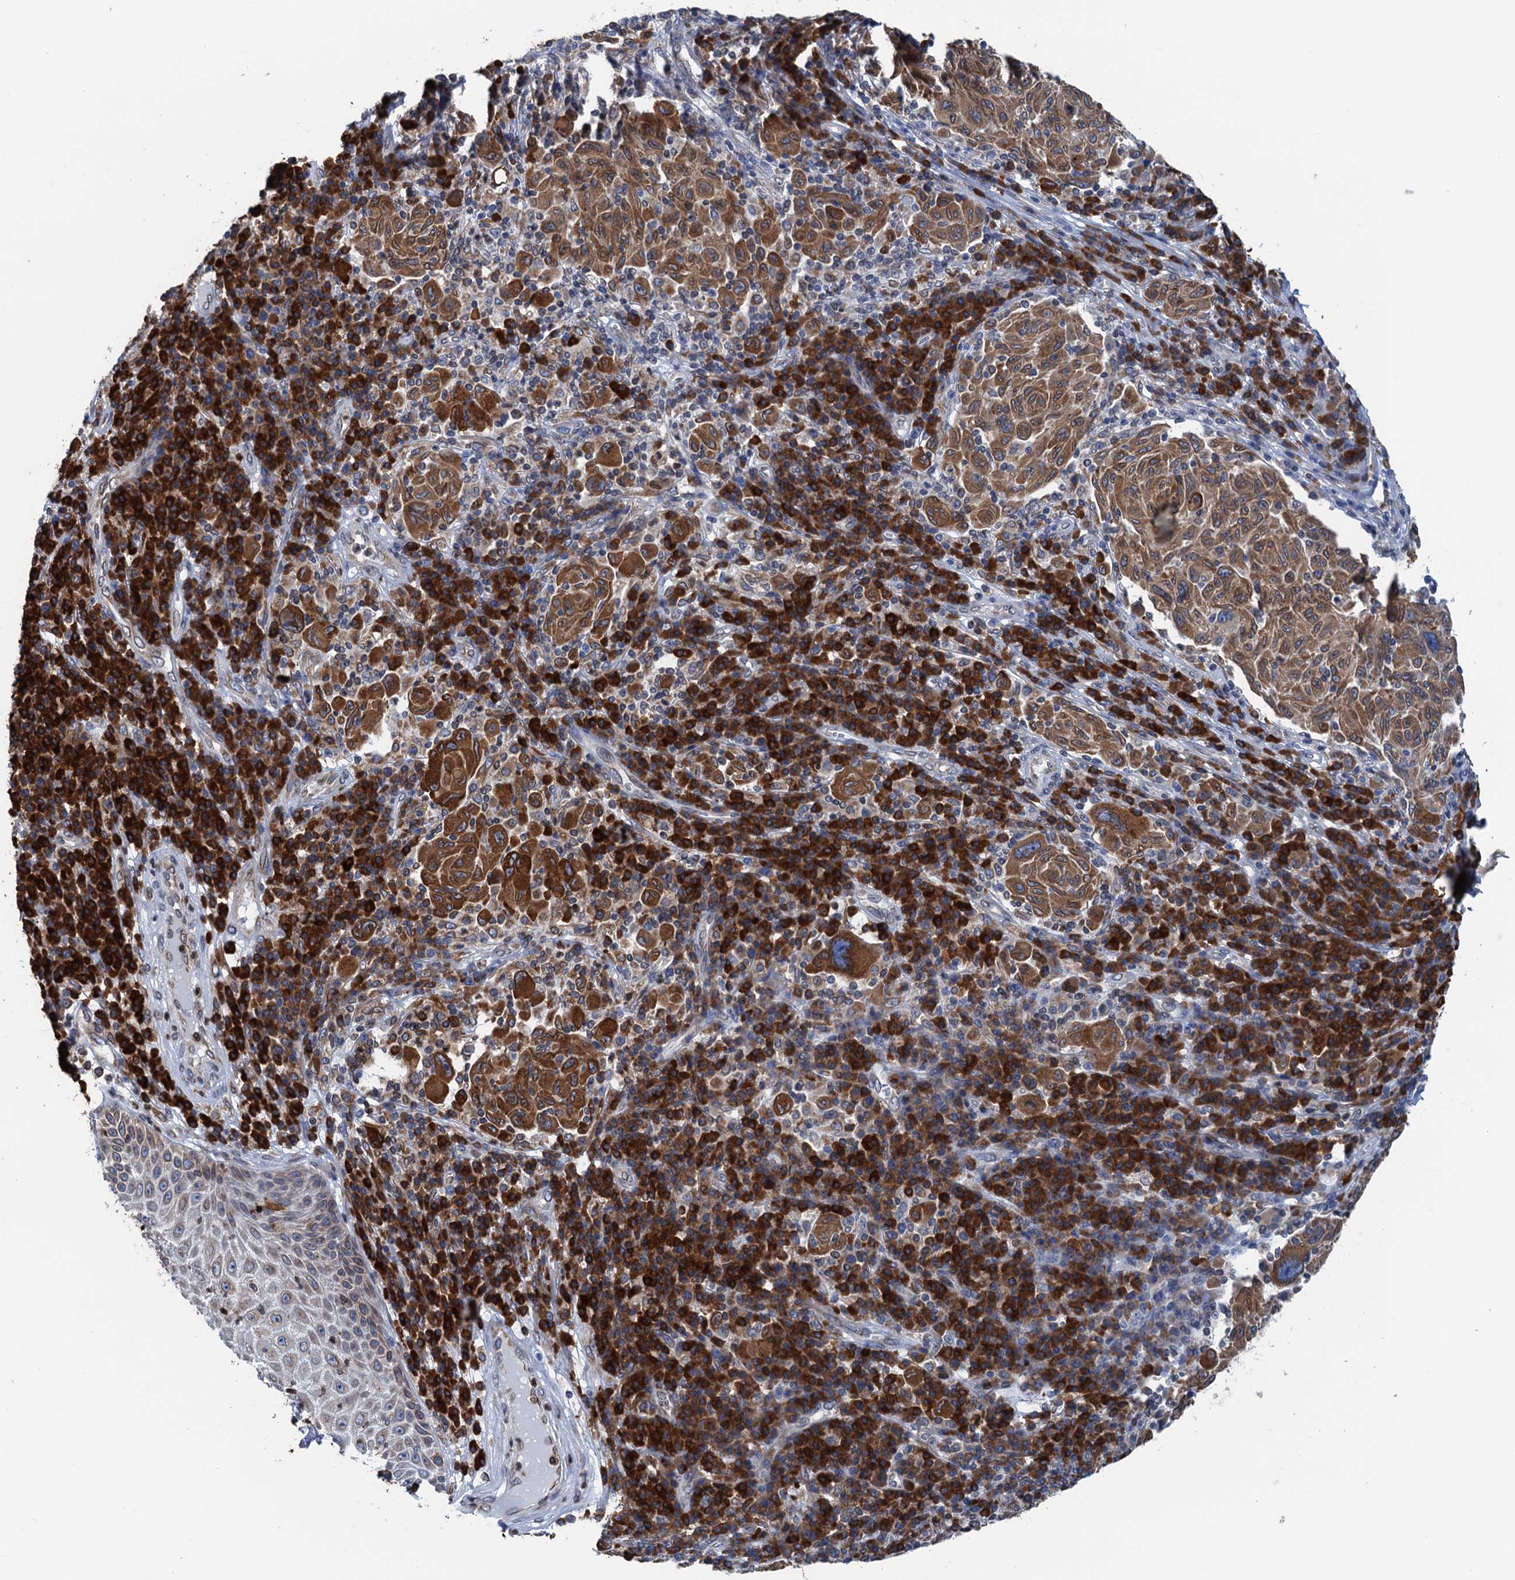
{"staining": {"intensity": "moderate", "quantity": ">75%", "location": "cytoplasmic/membranous"}, "tissue": "melanoma", "cell_type": "Tumor cells", "image_type": "cancer", "snomed": [{"axis": "morphology", "description": "Malignant melanoma, NOS"}, {"axis": "topography", "description": "Skin"}], "caption": "Immunohistochemistry (IHC) (DAB) staining of human malignant melanoma reveals moderate cytoplasmic/membranous protein positivity in approximately >75% of tumor cells.", "gene": "TMEM205", "patient": {"sex": "male", "age": 53}}